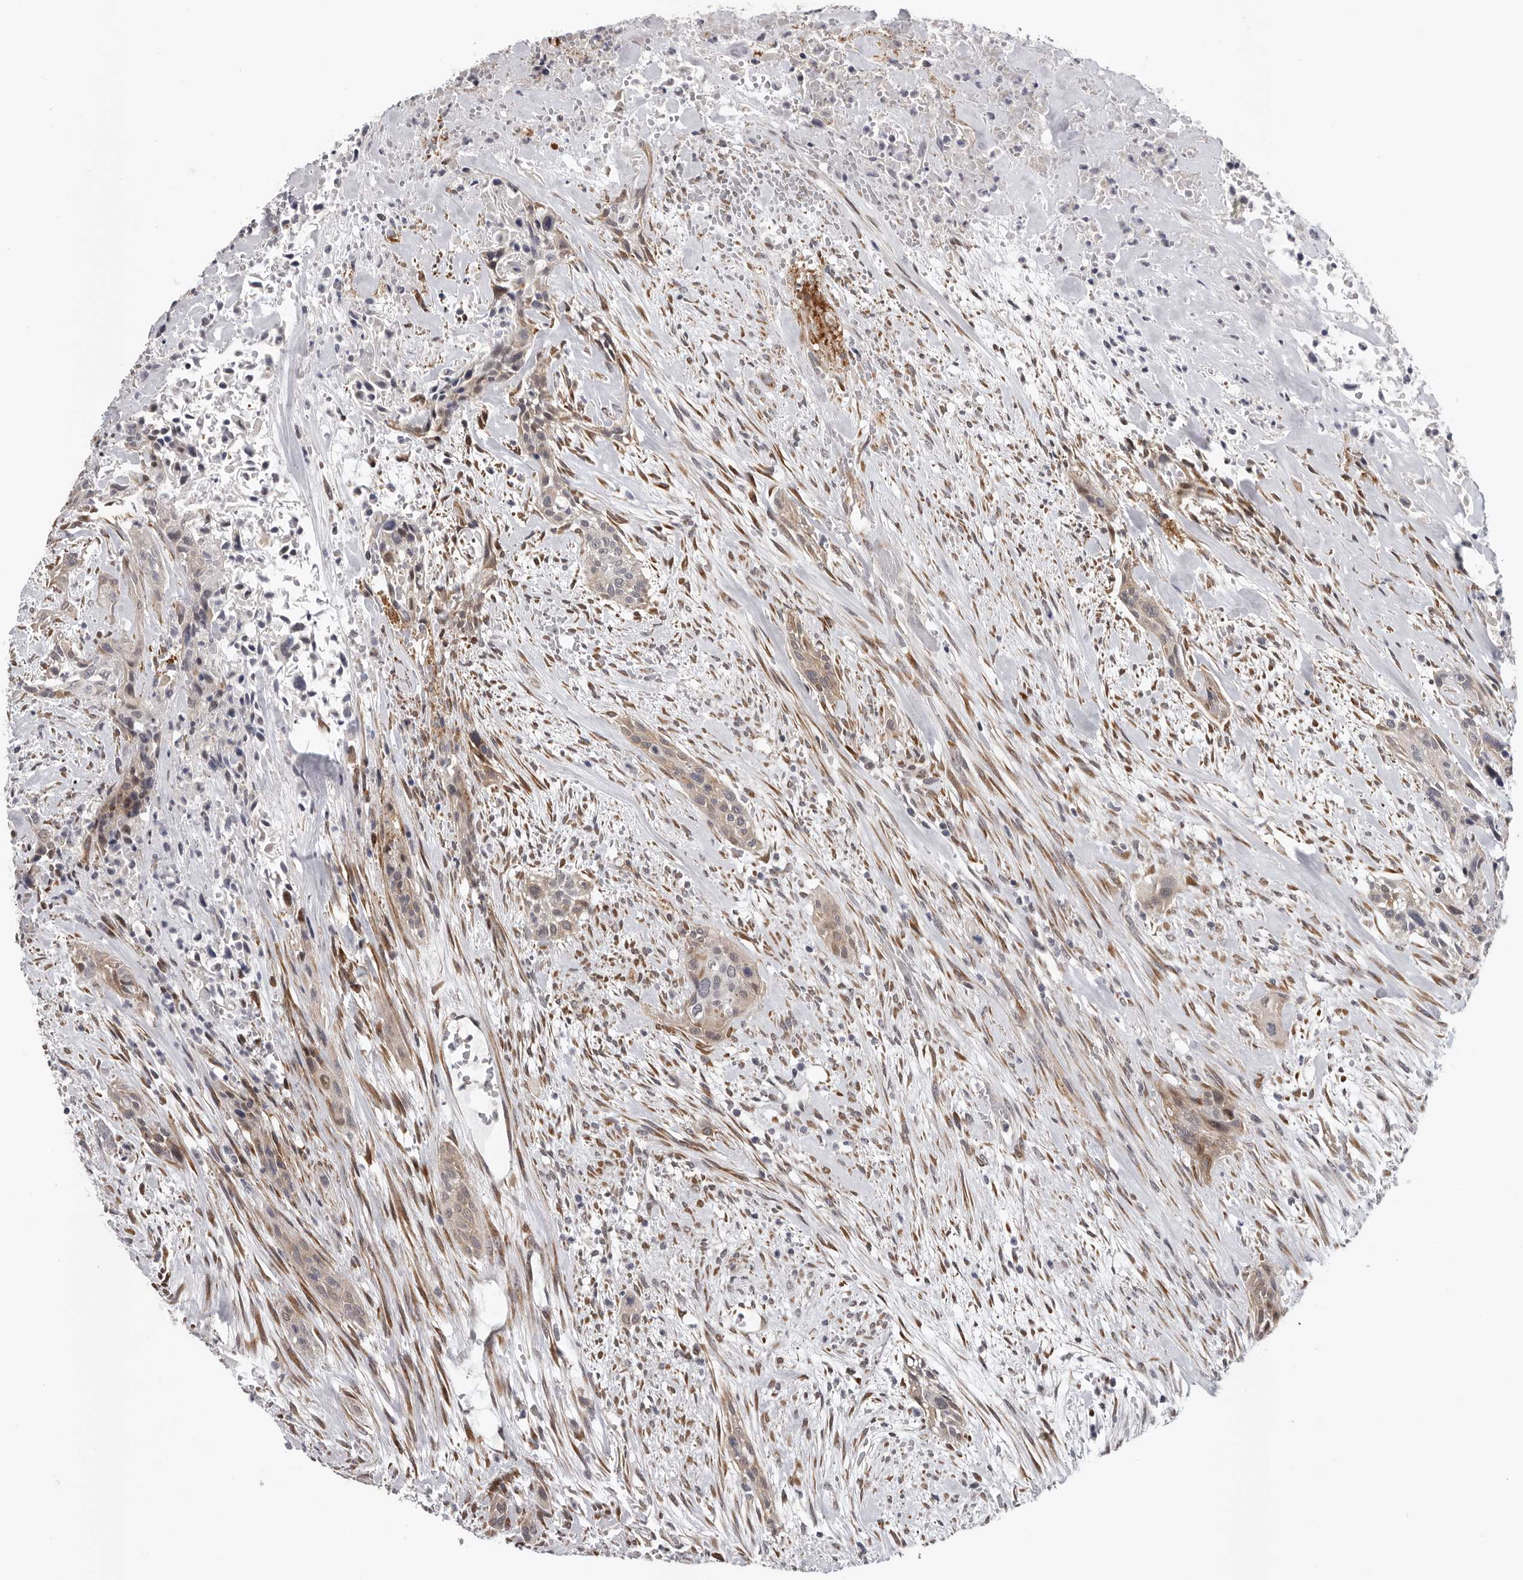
{"staining": {"intensity": "weak", "quantity": "<25%", "location": "cytoplasmic/membranous"}, "tissue": "urothelial cancer", "cell_type": "Tumor cells", "image_type": "cancer", "snomed": [{"axis": "morphology", "description": "Urothelial carcinoma, High grade"}, {"axis": "topography", "description": "Urinary bladder"}], "caption": "Tumor cells show no significant positivity in high-grade urothelial carcinoma.", "gene": "RALGPS2", "patient": {"sex": "male", "age": 35}}